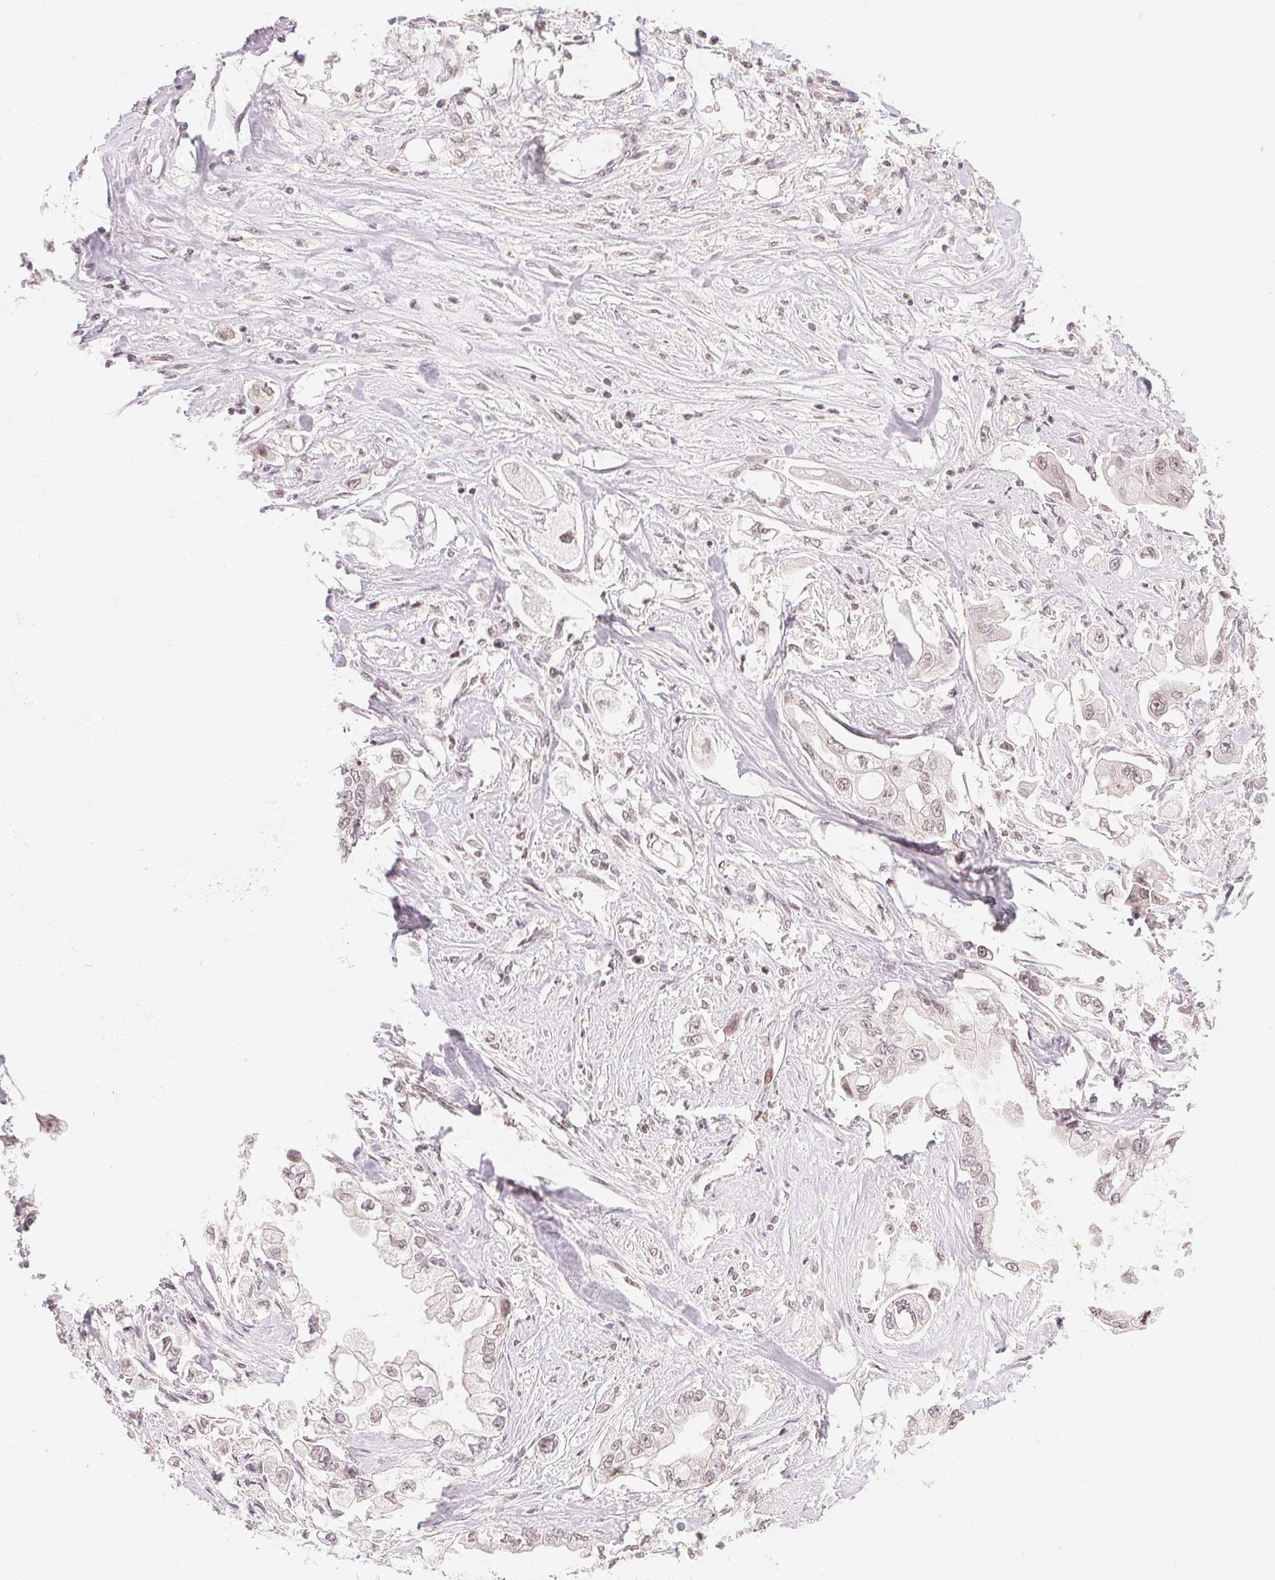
{"staining": {"intensity": "weak", "quantity": "<25%", "location": "nuclear"}, "tissue": "stomach cancer", "cell_type": "Tumor cells", "image_type": "cancer", "snomed": [{"axis": "morphology", "description": "Adenocarcinoma, NOS"}, {"axis": "topography", "description": "Stomach"}], "caption": "Immunohistochemical staining of human adenocarcinoma (stomach) shows no significant positivity in tumor cells.", "gene": "DEK", "patient": {"sex": "male", "age": 62}}